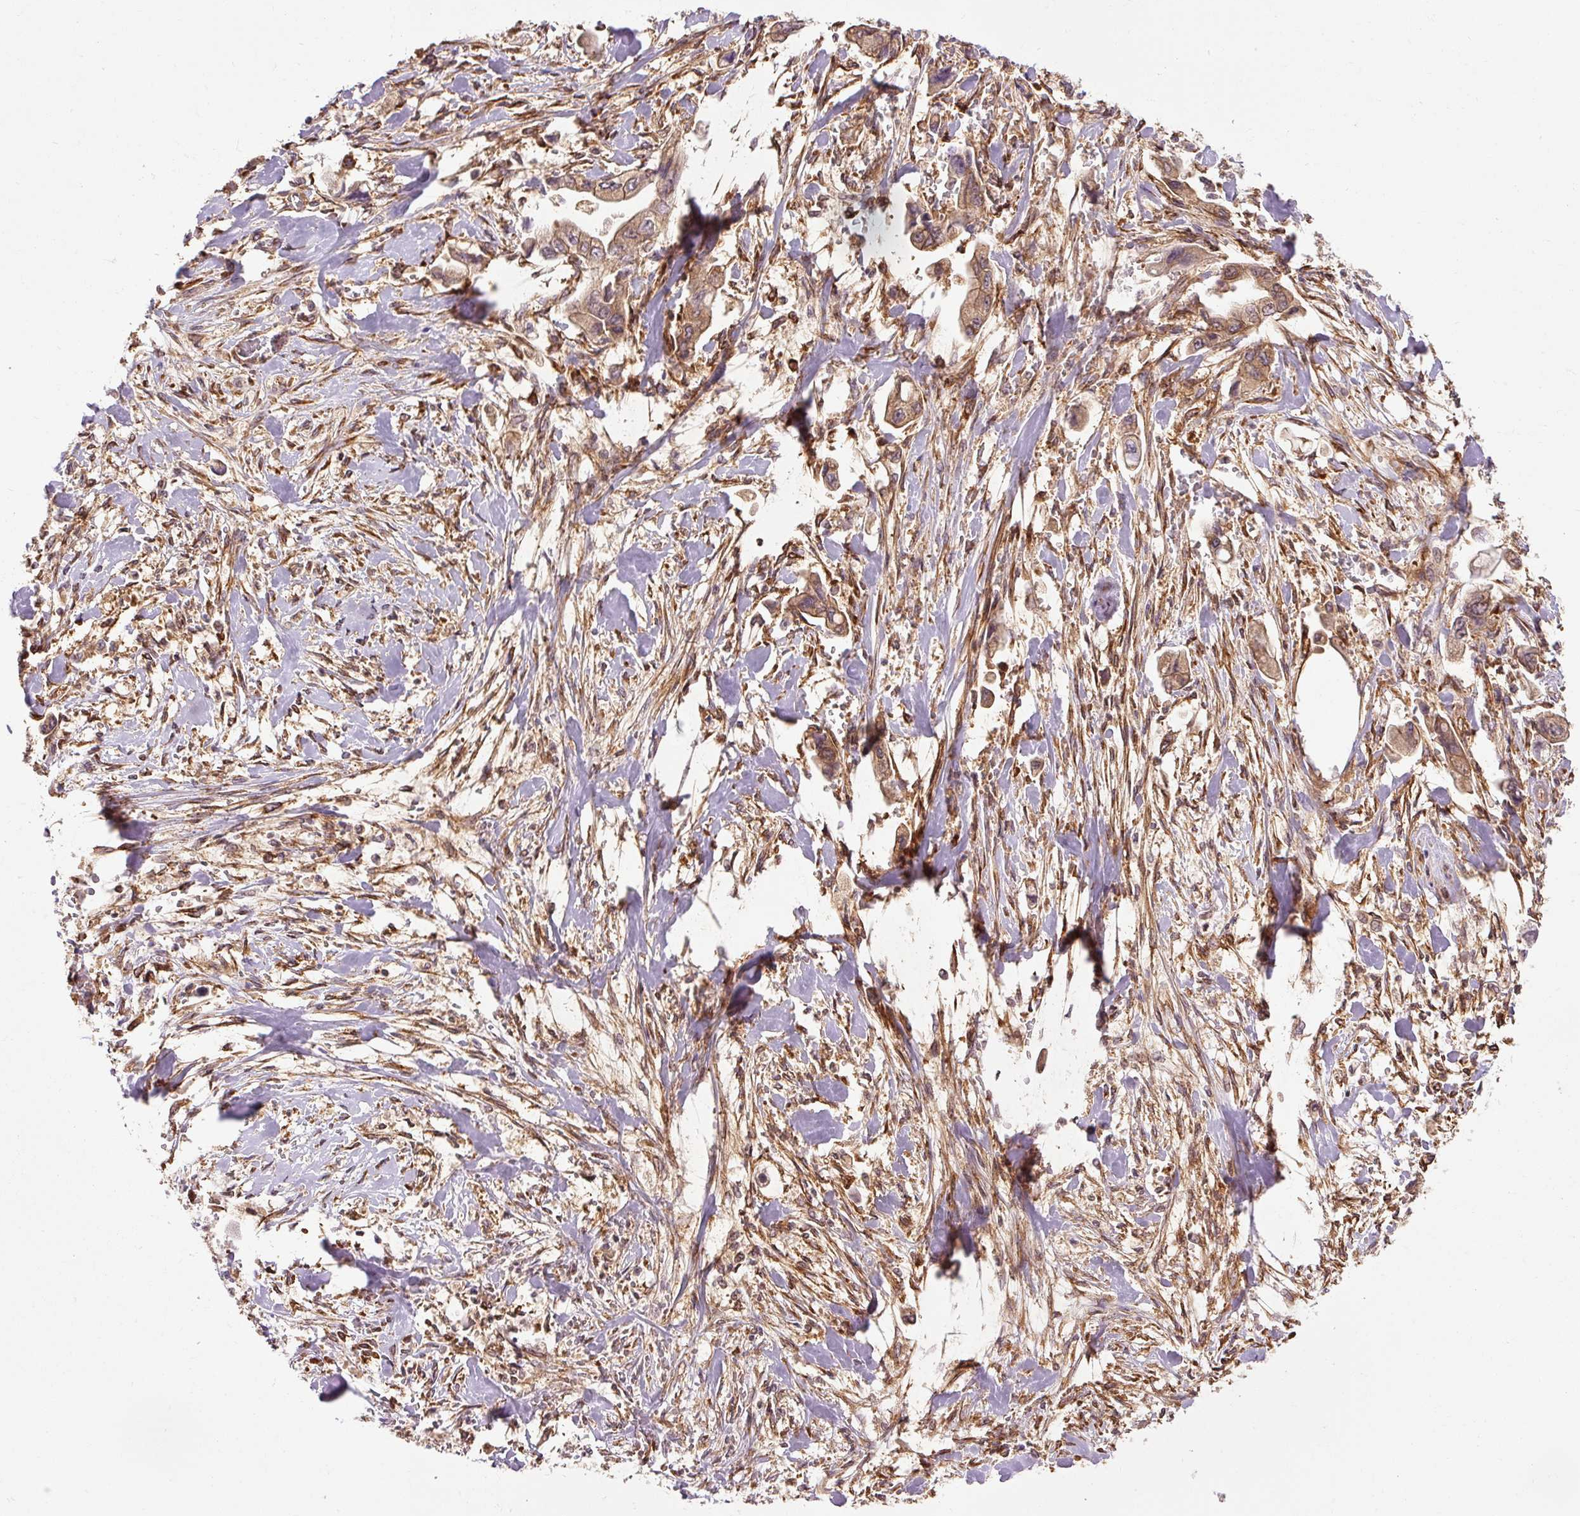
{"staining": {"intensity": "moderate", "quantity": ">75%", "location": "cytoplasmic/membranous"}, "tissue": "stomach cancer", "cell_type": "Tumor cells", "image_type": "cancer", "snomed": [{"axis": "morphology", "description": "Adenocarcinoma, NOS"}, {"axis": "topography", "description": "Stomach"}], "caption": "High-power microscopy captured an IHC micrograph of adenocarcinoma (stomach), revealing moderate cytoplasmic/membranous staining in about >75% of tumor cells.", "gene": "PDAP1", "patient": {"sex": "male", "age": 62}}